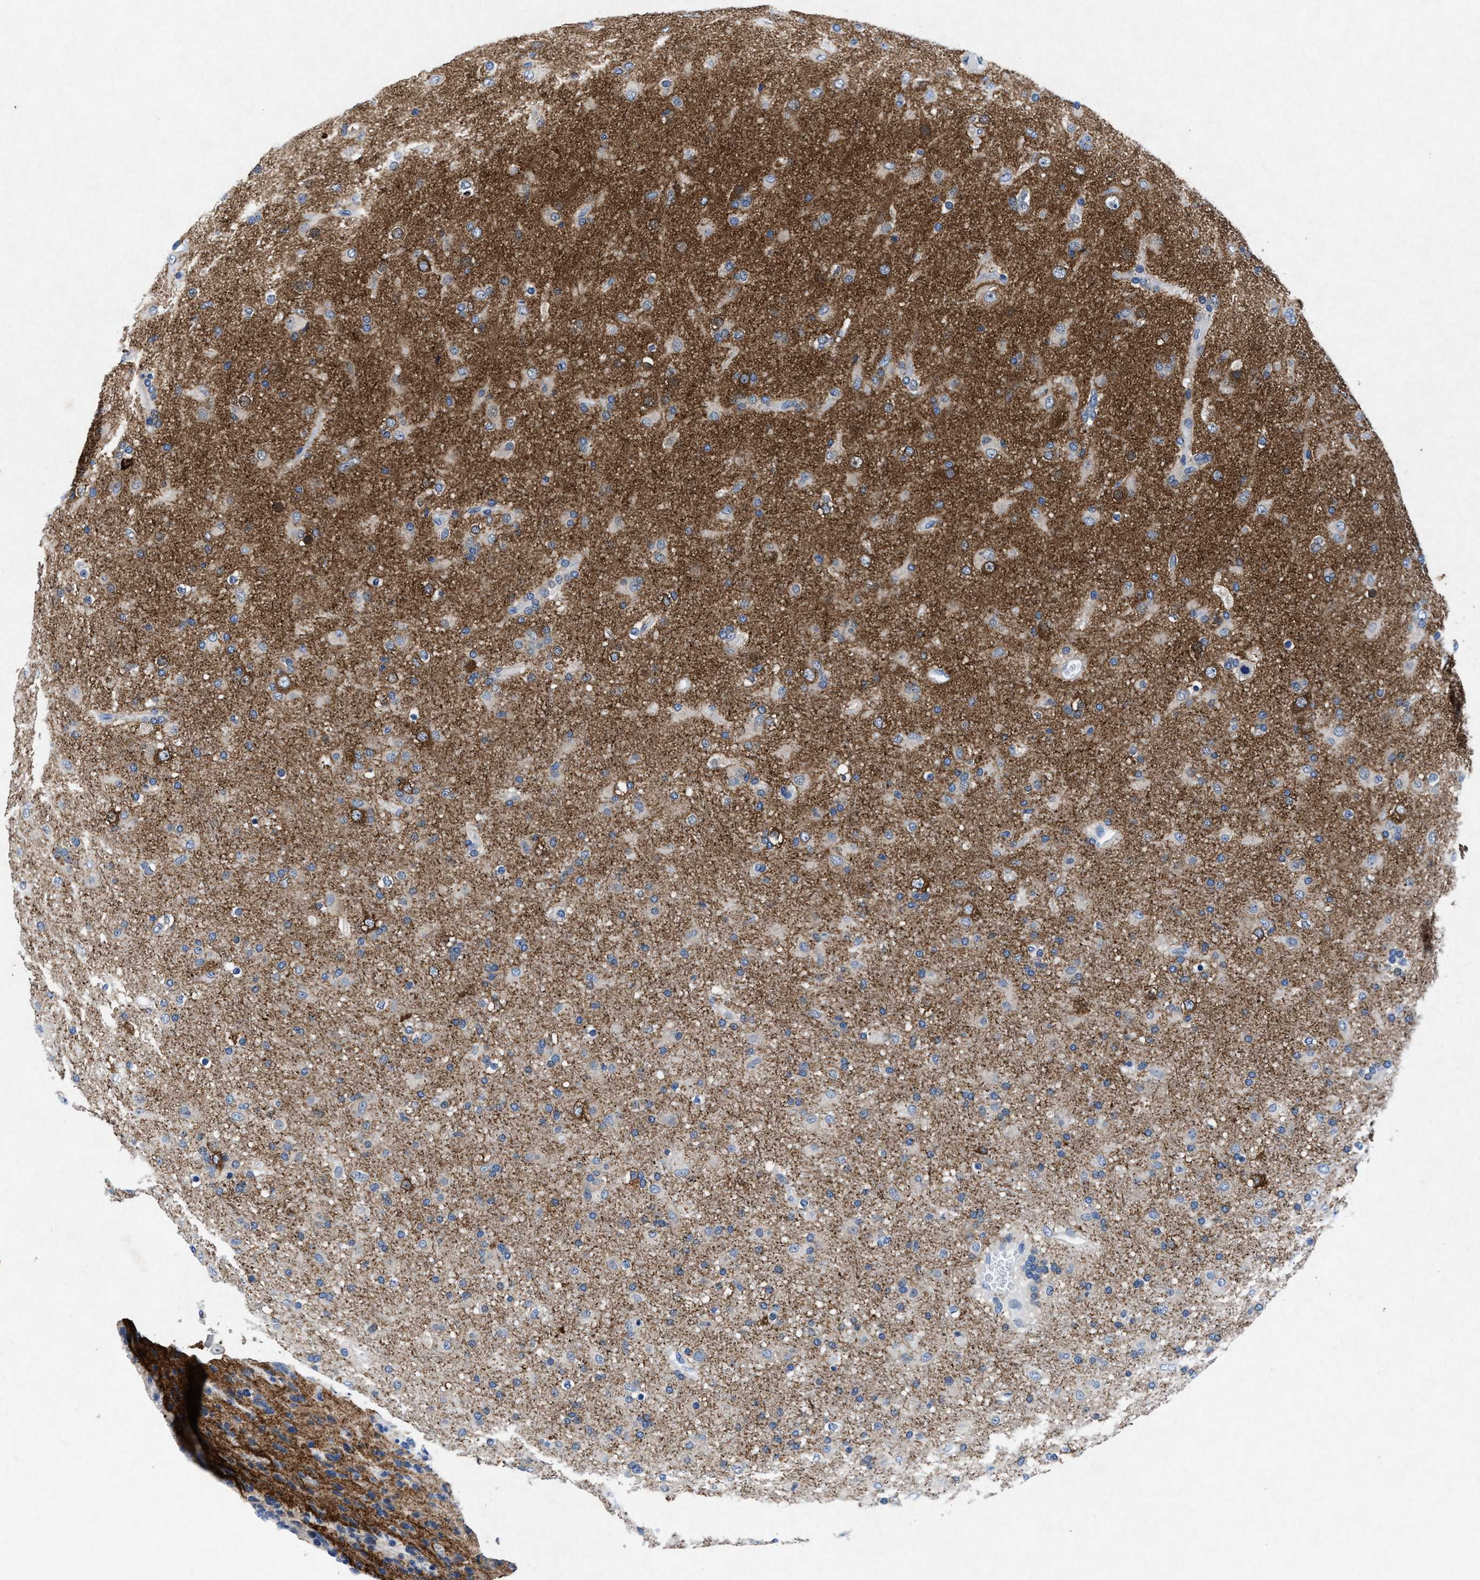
{"staining": {"intensity": "negative", "quantity": "none", "location": "none"}, "tissue": "glioma", "cell_type": "Tumor cells", "image_type": "cancer", "snomed": [{"axis": "morphology", "description": "Glioma, malignant, Low grade"}, {"axis": "topography", "description": "Brain"}], "caption": "The immunohistochemistry (IHC) image has no significant staining in tumor cells of low-grade glioma (malignant) tissue. (Immunohistochemistry (ihc), brightfield microscopy, high magnification).", "gene": "MAP6", "patient": {"sex": "male", "age": 65}}